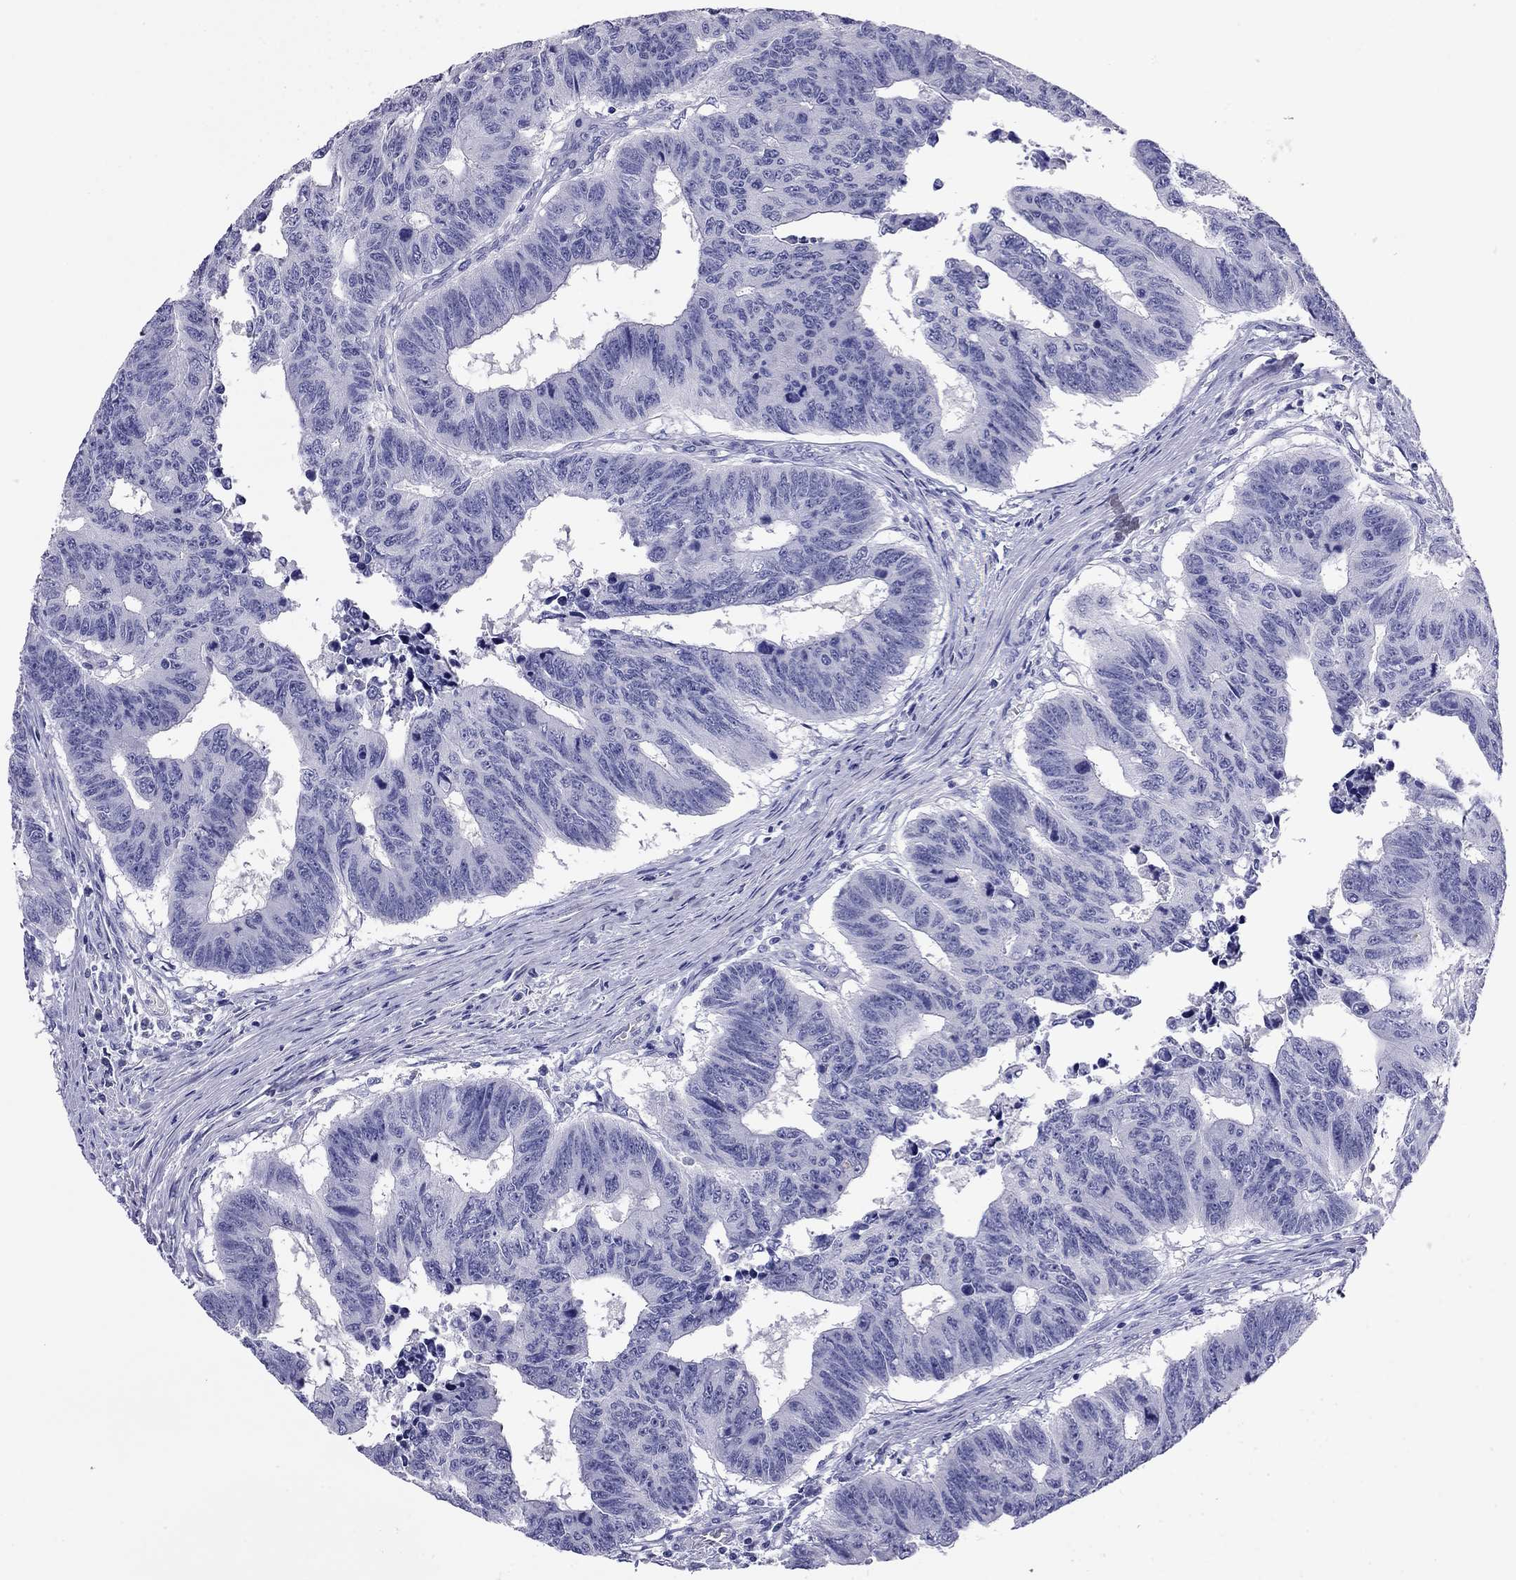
{"staining": {"intensity": "negative", "quantity": "none", "location": "none"}, "tissue": "colorectal cancer", "cell_type": "Tumor cells", "image_type": "cancer", "snomed": [{"axis": "morphology", "description": "Adenocarcinoma, NOS"}, {"axis": "topography", "description": "Rectum"}], "caption": "Immunohistochemistry (IHC) image of colorectal cancer (adenocarcinoma) stained for a protein (brown), which reveals no staining in tumor cells.", "gene": "ODF4", "patient": {"sex": "female", "age": 85}}